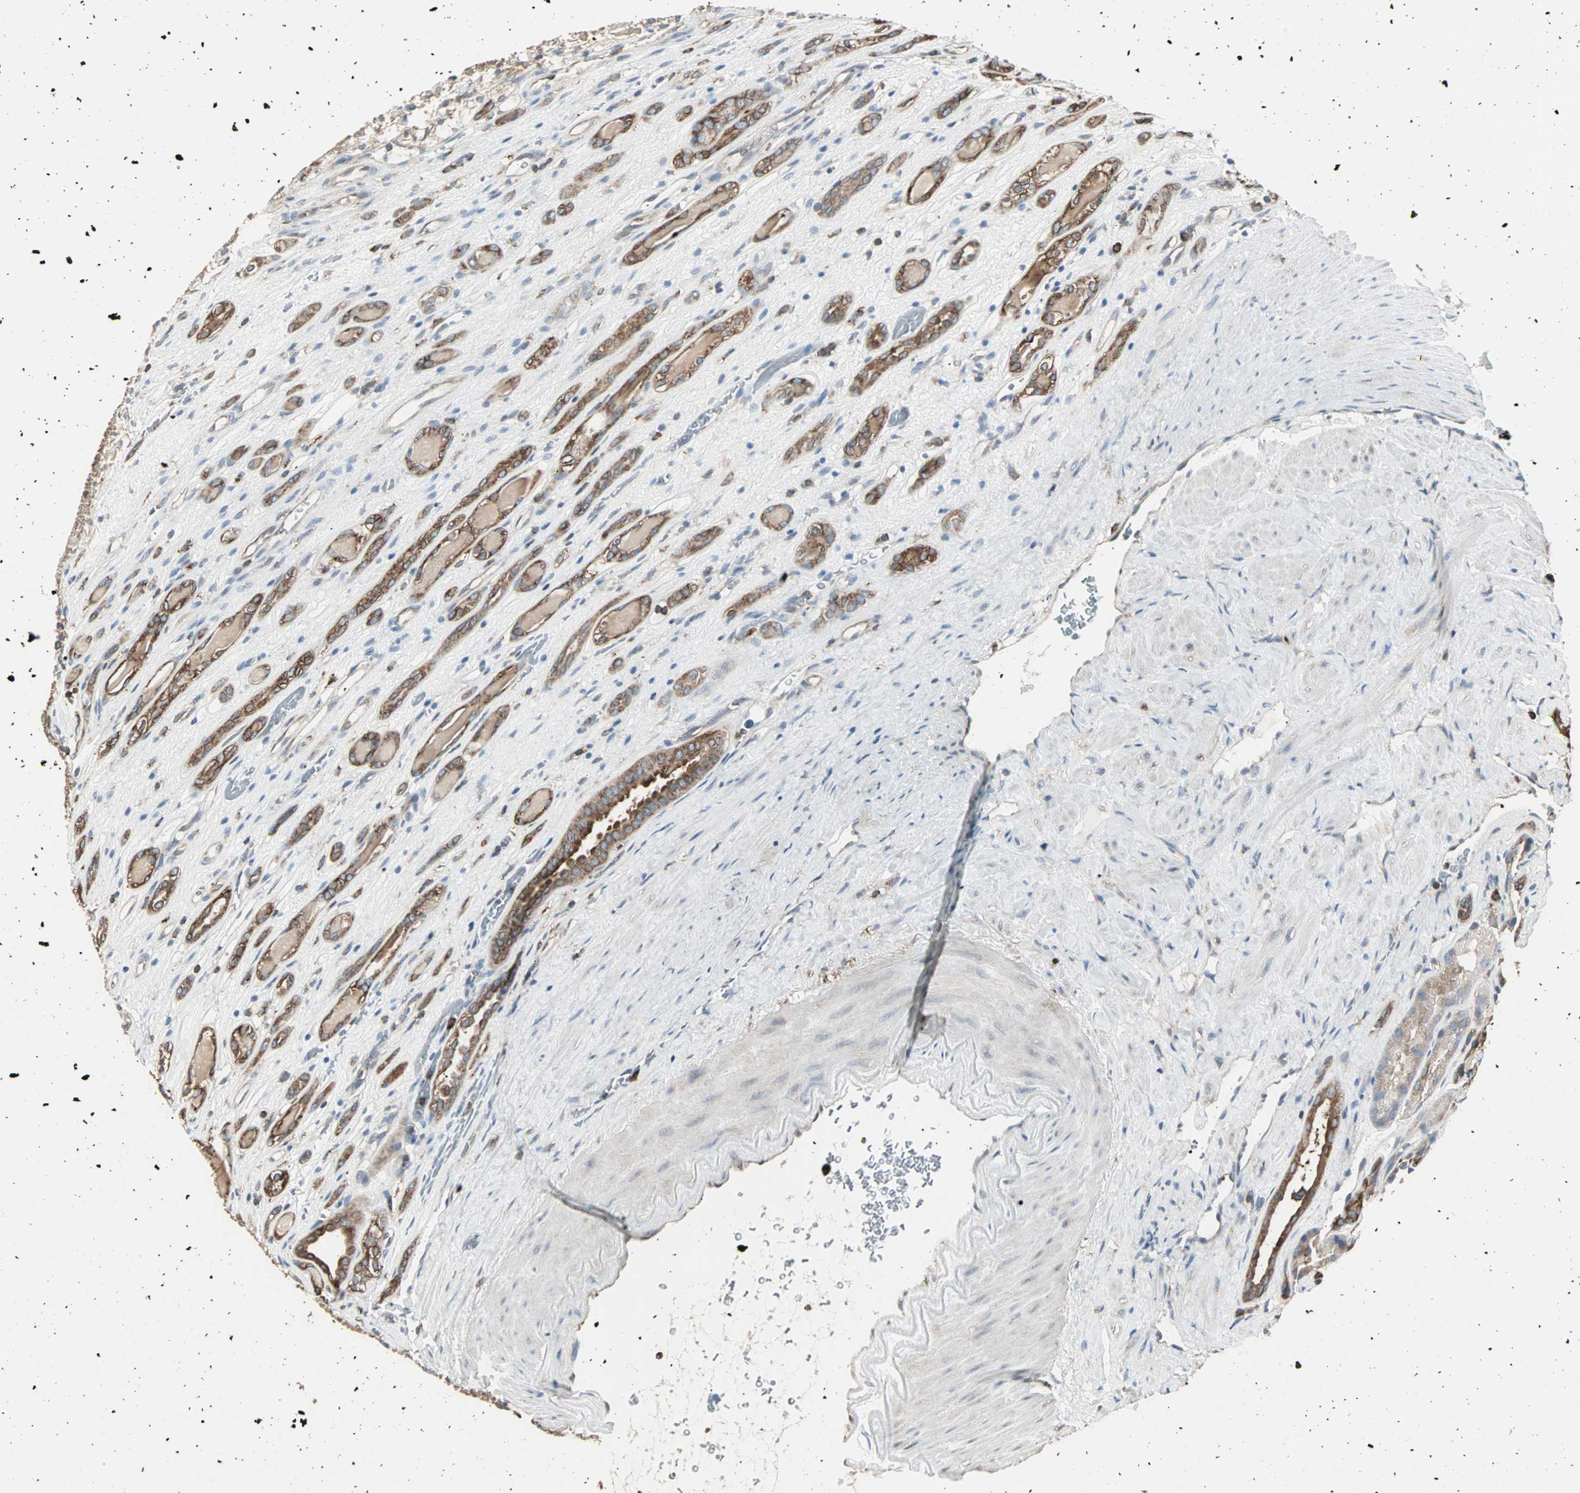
{"staining": {"intensity": "strong", "quantity": ">75%", "location": "cytoplasmic/membranous"}, "tissue": "renal cancer", "cell_type": "Tumor cells", "image_type": "cancer", "snomed": [{"axis": "morphology", "description": "Adenocarcinoma, NOS"}, {"axis": "topography", "description": "Kidney"}], "caption": "Adenocarcinoma (renal) tissue reveals strong cytoplasmic/membranous positivity in about >75% of tumor cells, visualized by immunohistochemistry.", "gene": "LRRFIP1", "patient": {"sex": "female", "age": 60}}